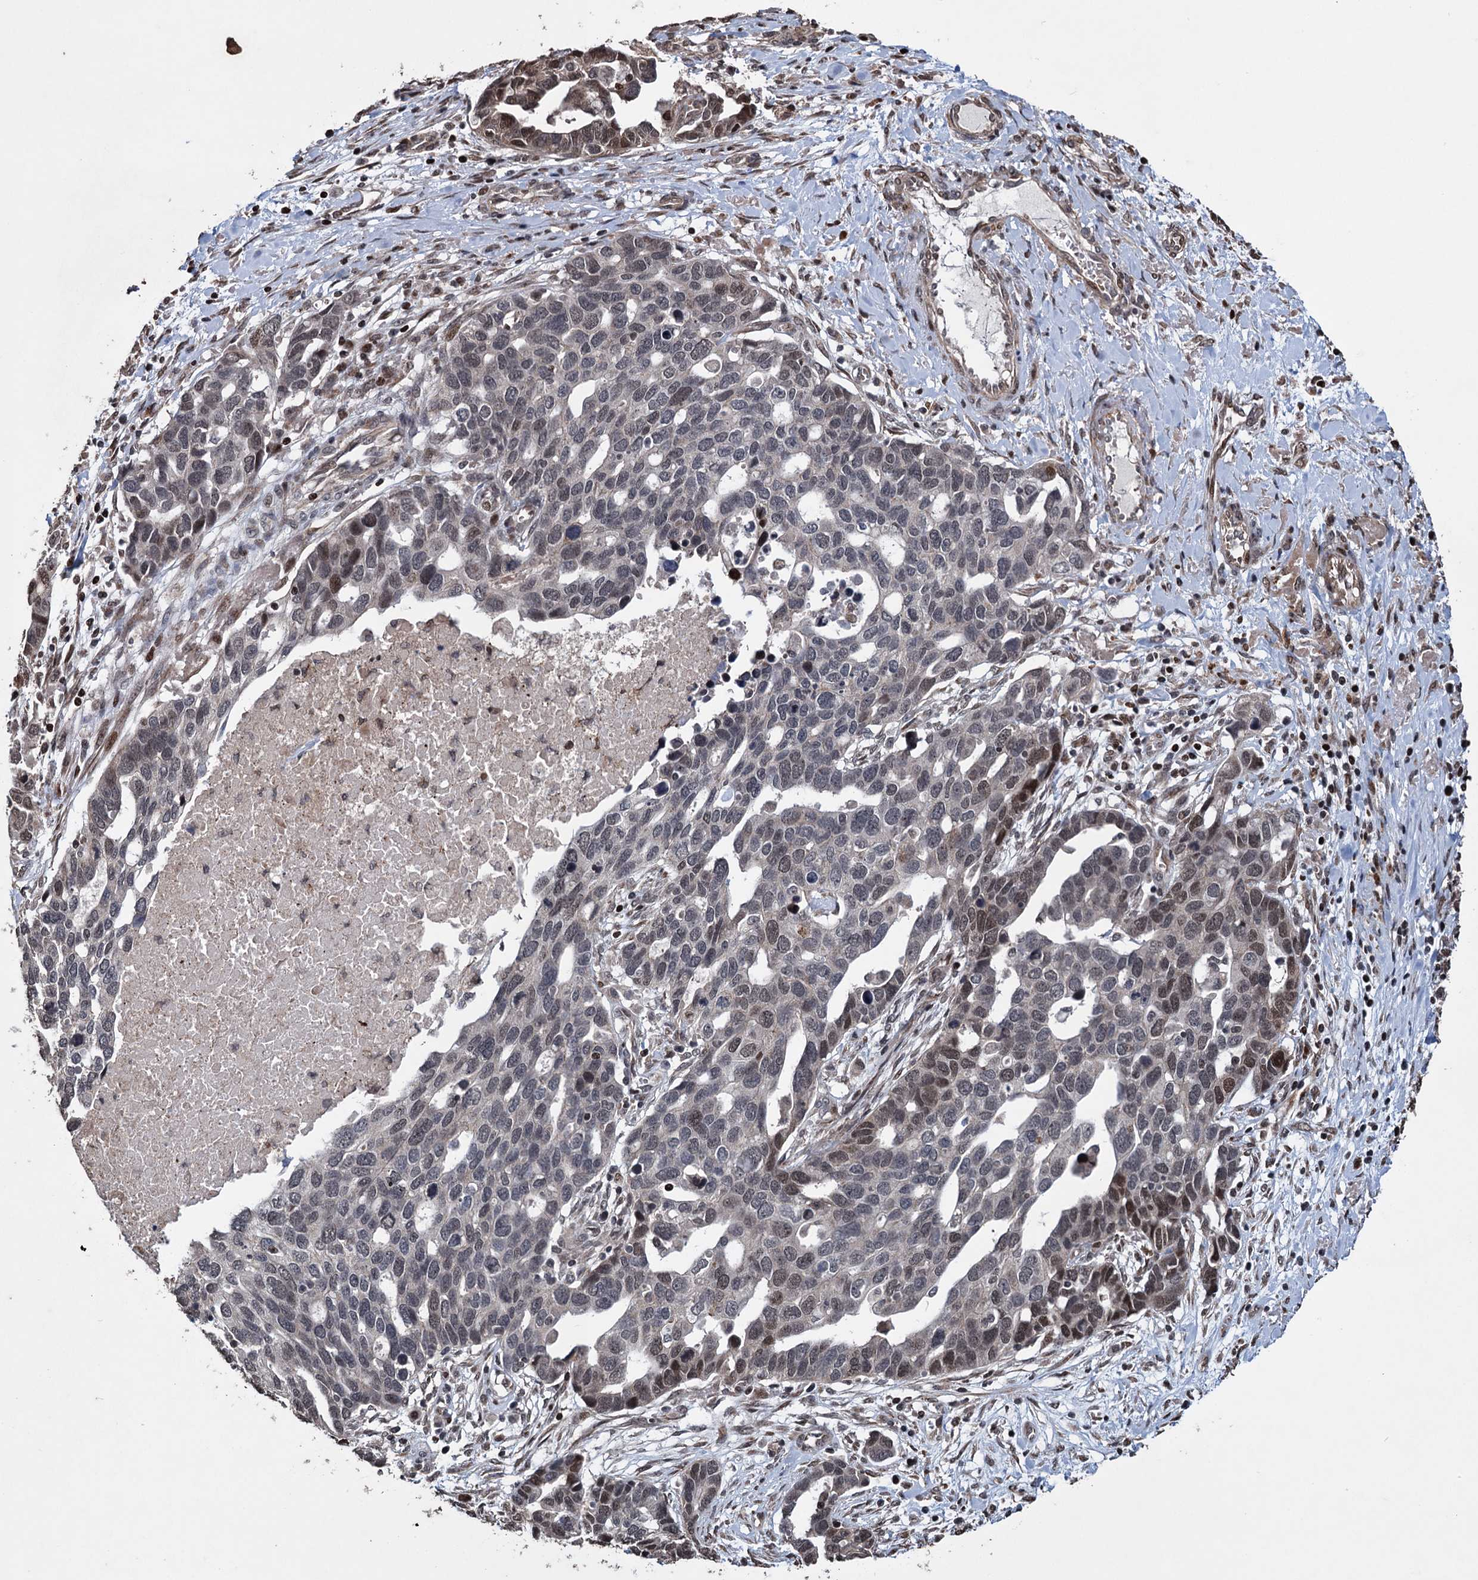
{"staining": {"intensity": "moderate", "quantity": "25%-75%", "location": "nuclear"}, "tissue": "ovarian cancer", "cell_type": "Tumor cells", "image_type": "cancer", "snomed": [{"axis": "morphology", "description": "Cystadenocarcinoma, serous, NOS"}, {"axis": "topography", "description": "Ovary"}], "caption": "A brown stain highlights moderate nuclear positivity of a protein in ovarian cancer (serous cystadenocarcinoma) tumor cells. (Stains: DAB (3,3'-diaminobenzidine) in brown, nuclei in blue, Microscopy: brightfield microscopy at high magnification).", "gene": "EYA4", "patient": {"sex": "female", "age": 54}}